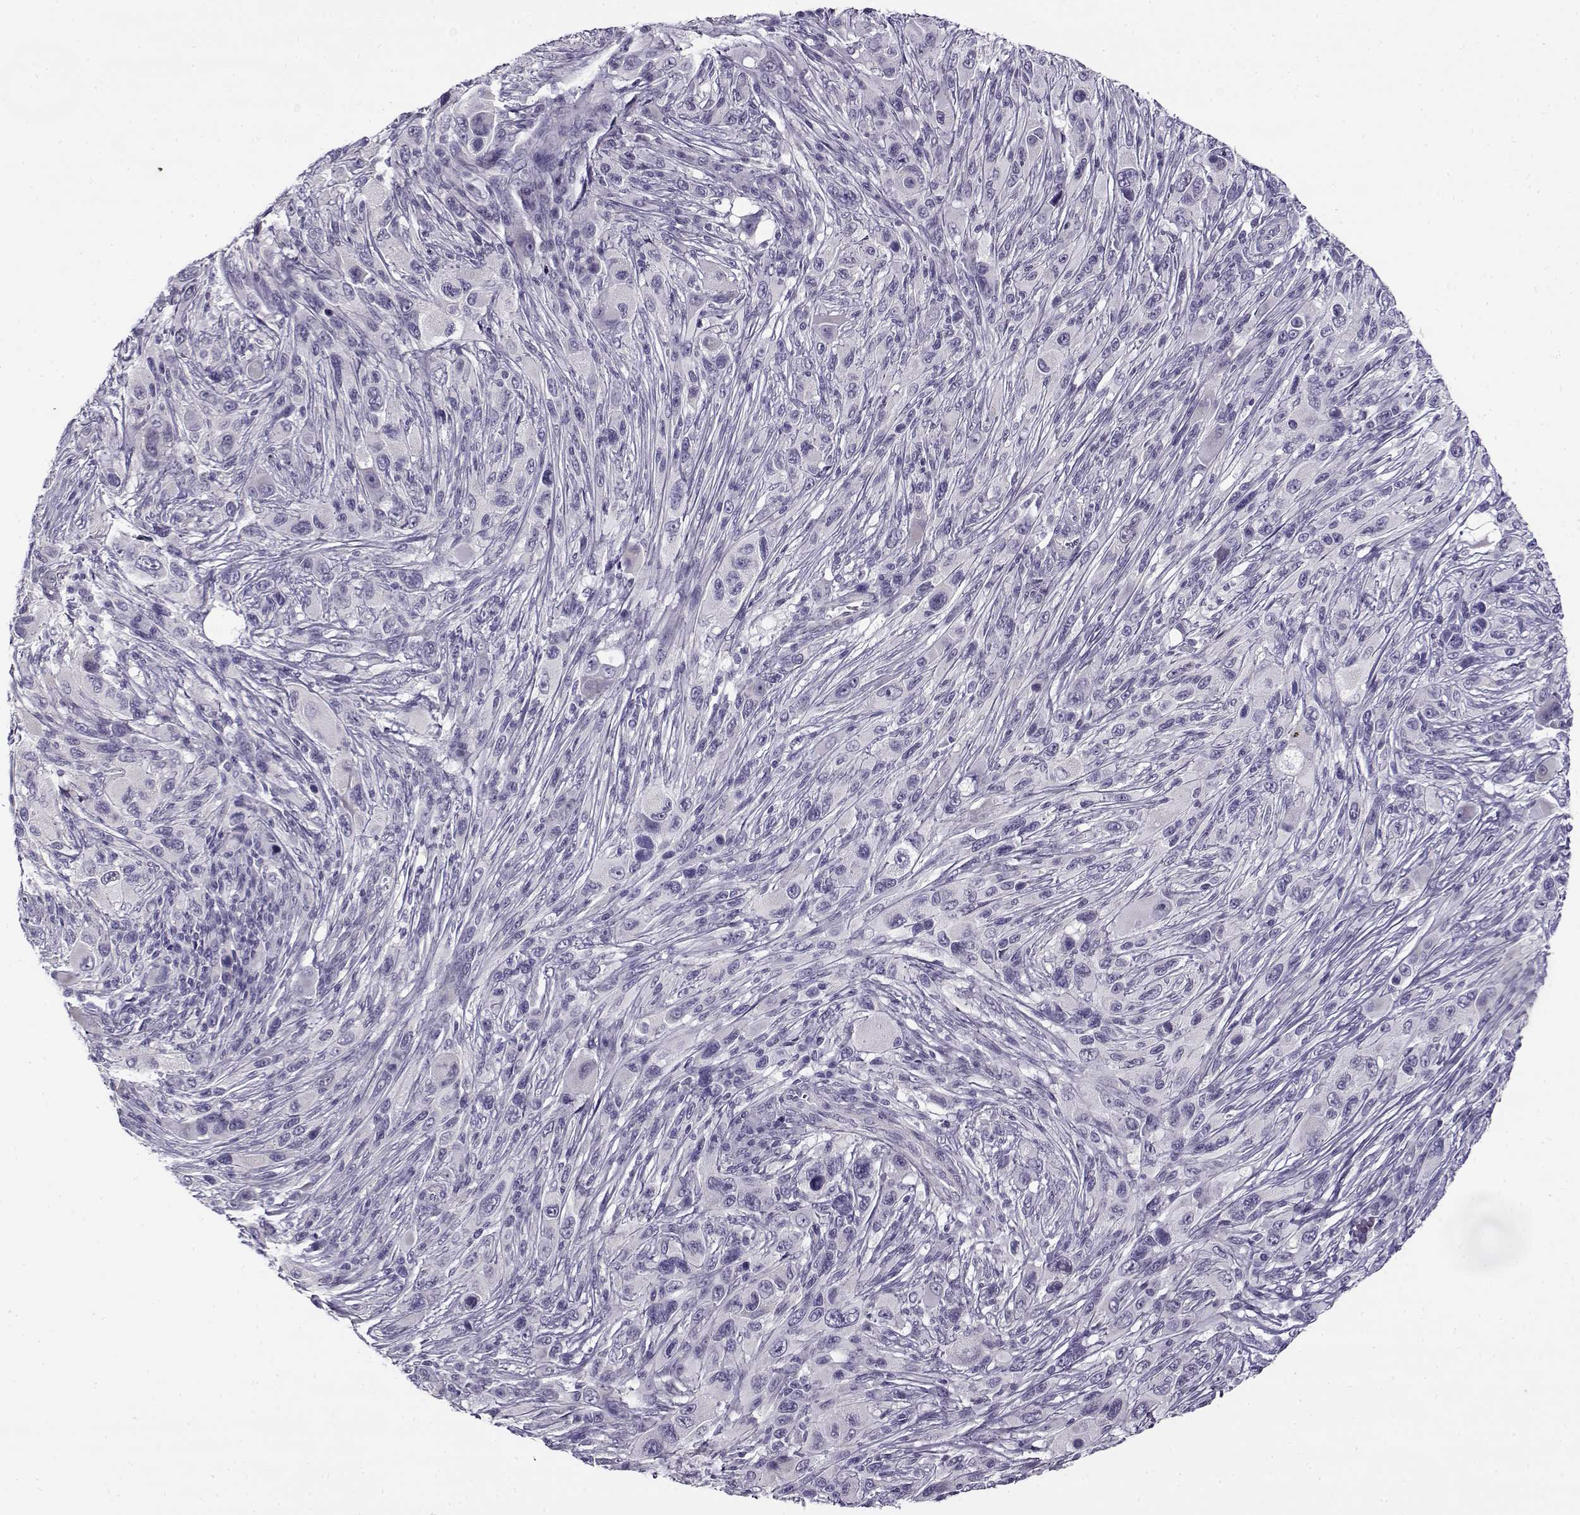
{"staining": {"intensity": "negative", "quantity": "none", "location": "none"}, "tissue": "melanoma", "cell_type": "Tumor cells", "image_type": "cancer", "snomed": [{"axis": "morphology", "description": "Malignant melanoma, NOS"}, {"axis": "topography", "description": "Skin"}], "caption": "High magnification brightfield microscopy of malignant melanoma stained with DAB (brown) and counterstained with hematoxylin (blue): tumor cells show no significant expression. Nuclei are stained in blue.", "gene": "TEX55", "patient": {"sex": "male", "age": 53}}